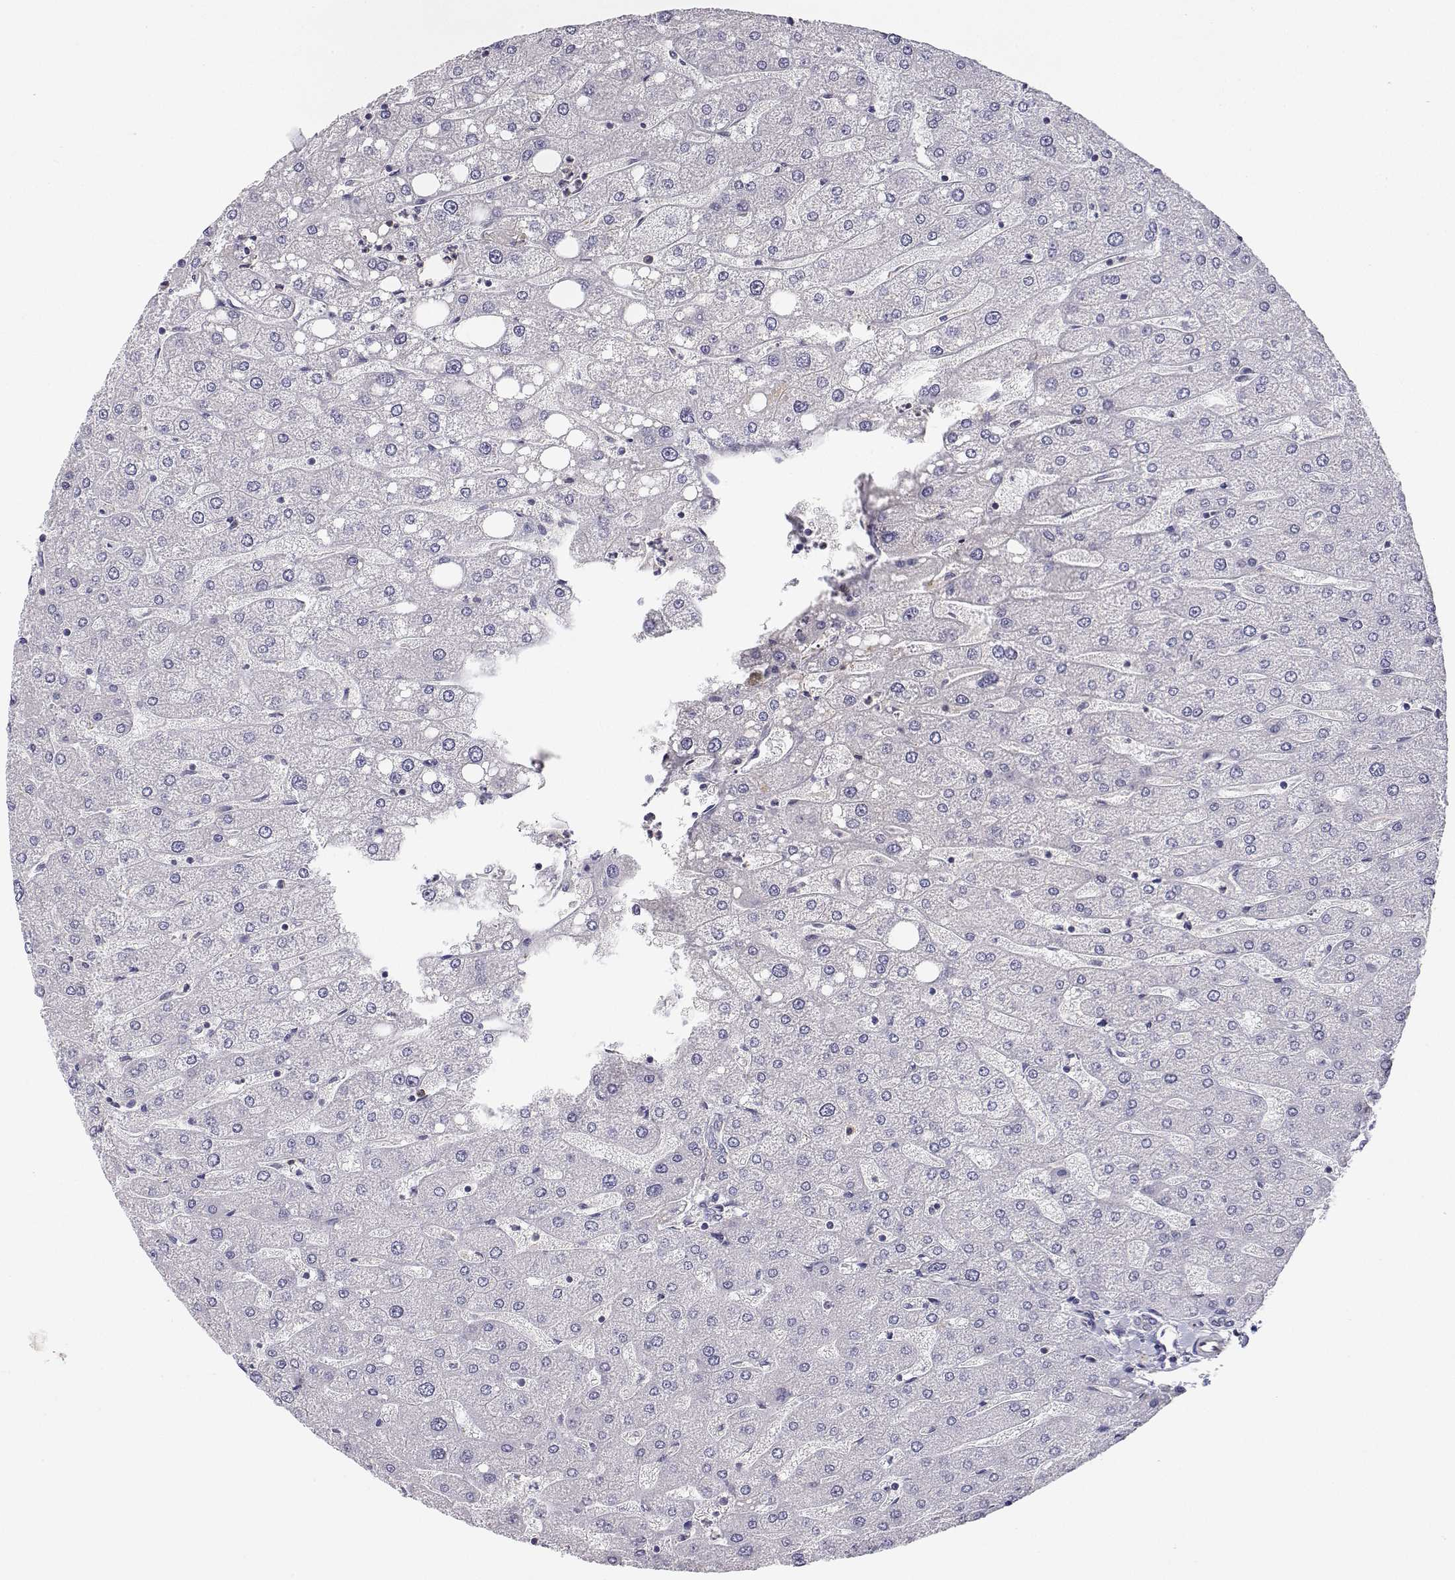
{"staining": {"intensity": "negative", "quantity": "none", "location": "none"}, "tissue": "liver", "cell_type": "Cholangiocytes", "image_type": "normal", "snomed": [{"axis": "morphology", "description": "Normal tissue, NOS"}, {"axis": "topography", "description": "Liver"}], "caption": "Benign liver was stained to show a protein in brown. There is no significant positivity in cholangiocytes. (Brightfield microscopy of DAB IHC at high magnification).", "gene": "MYH9", "patient": {"sex": "male", "age": 67}}